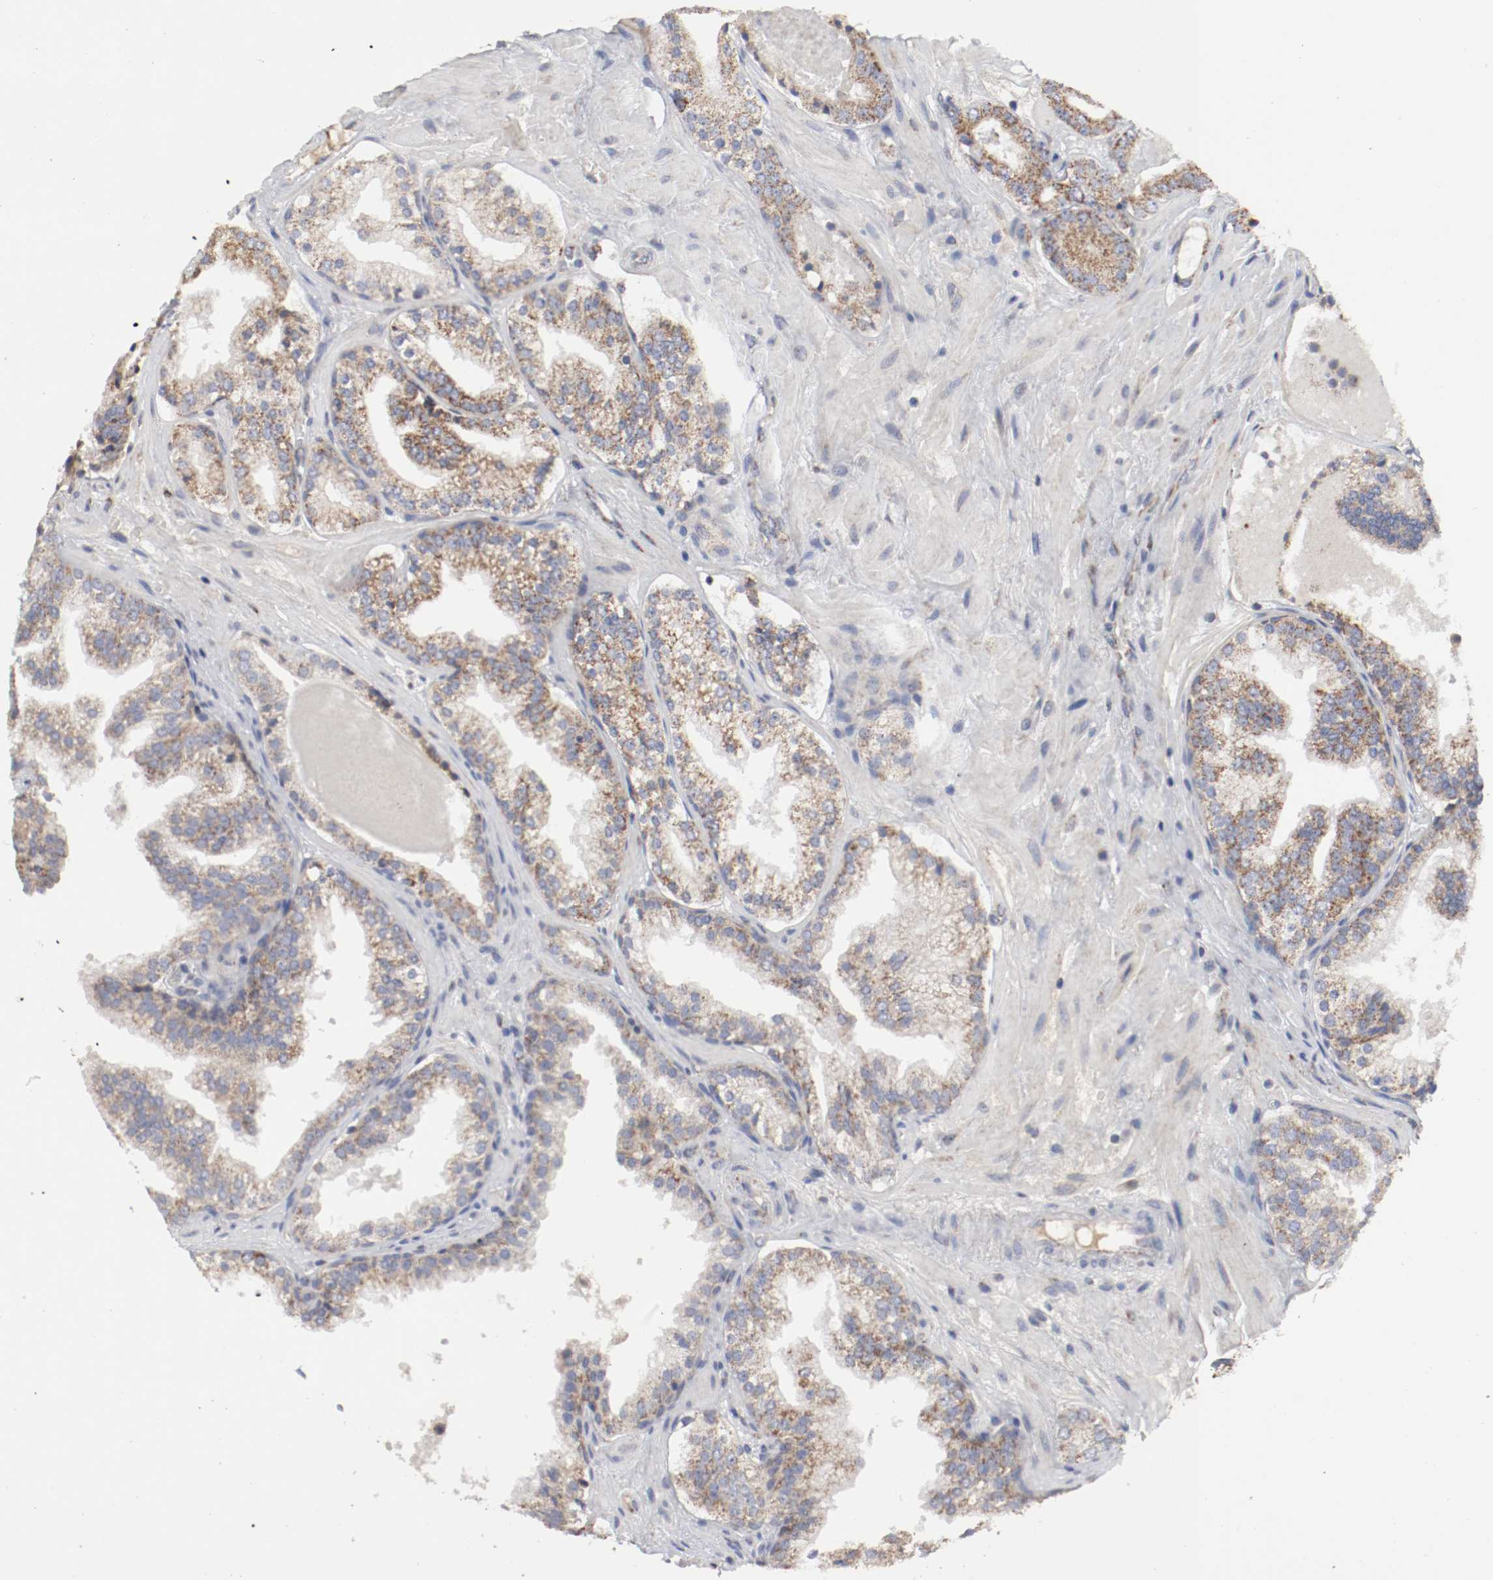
{"staining": {"intensity": "moderate", "quantity": ">75%", "location": "cytoplasmic/membranous"}, "tissue": "prostate cancer", "cell_type": "Tumor cells", "image_type": "cancer", "snomed": [{"axis": "morphology", "description": "Adenocarcinoma, High grade"}, {"axis": "topography", "description": "Prostate"}], "caption": "The immunohistochemical stain highlights moderate cytoplasmic/membranous expression in tumor cells of prostate cancer (adenocarcinoma (high-grade)) tissue.", "gene": "AFG3L2", "patient": {"sex": "male", "age": 68}}